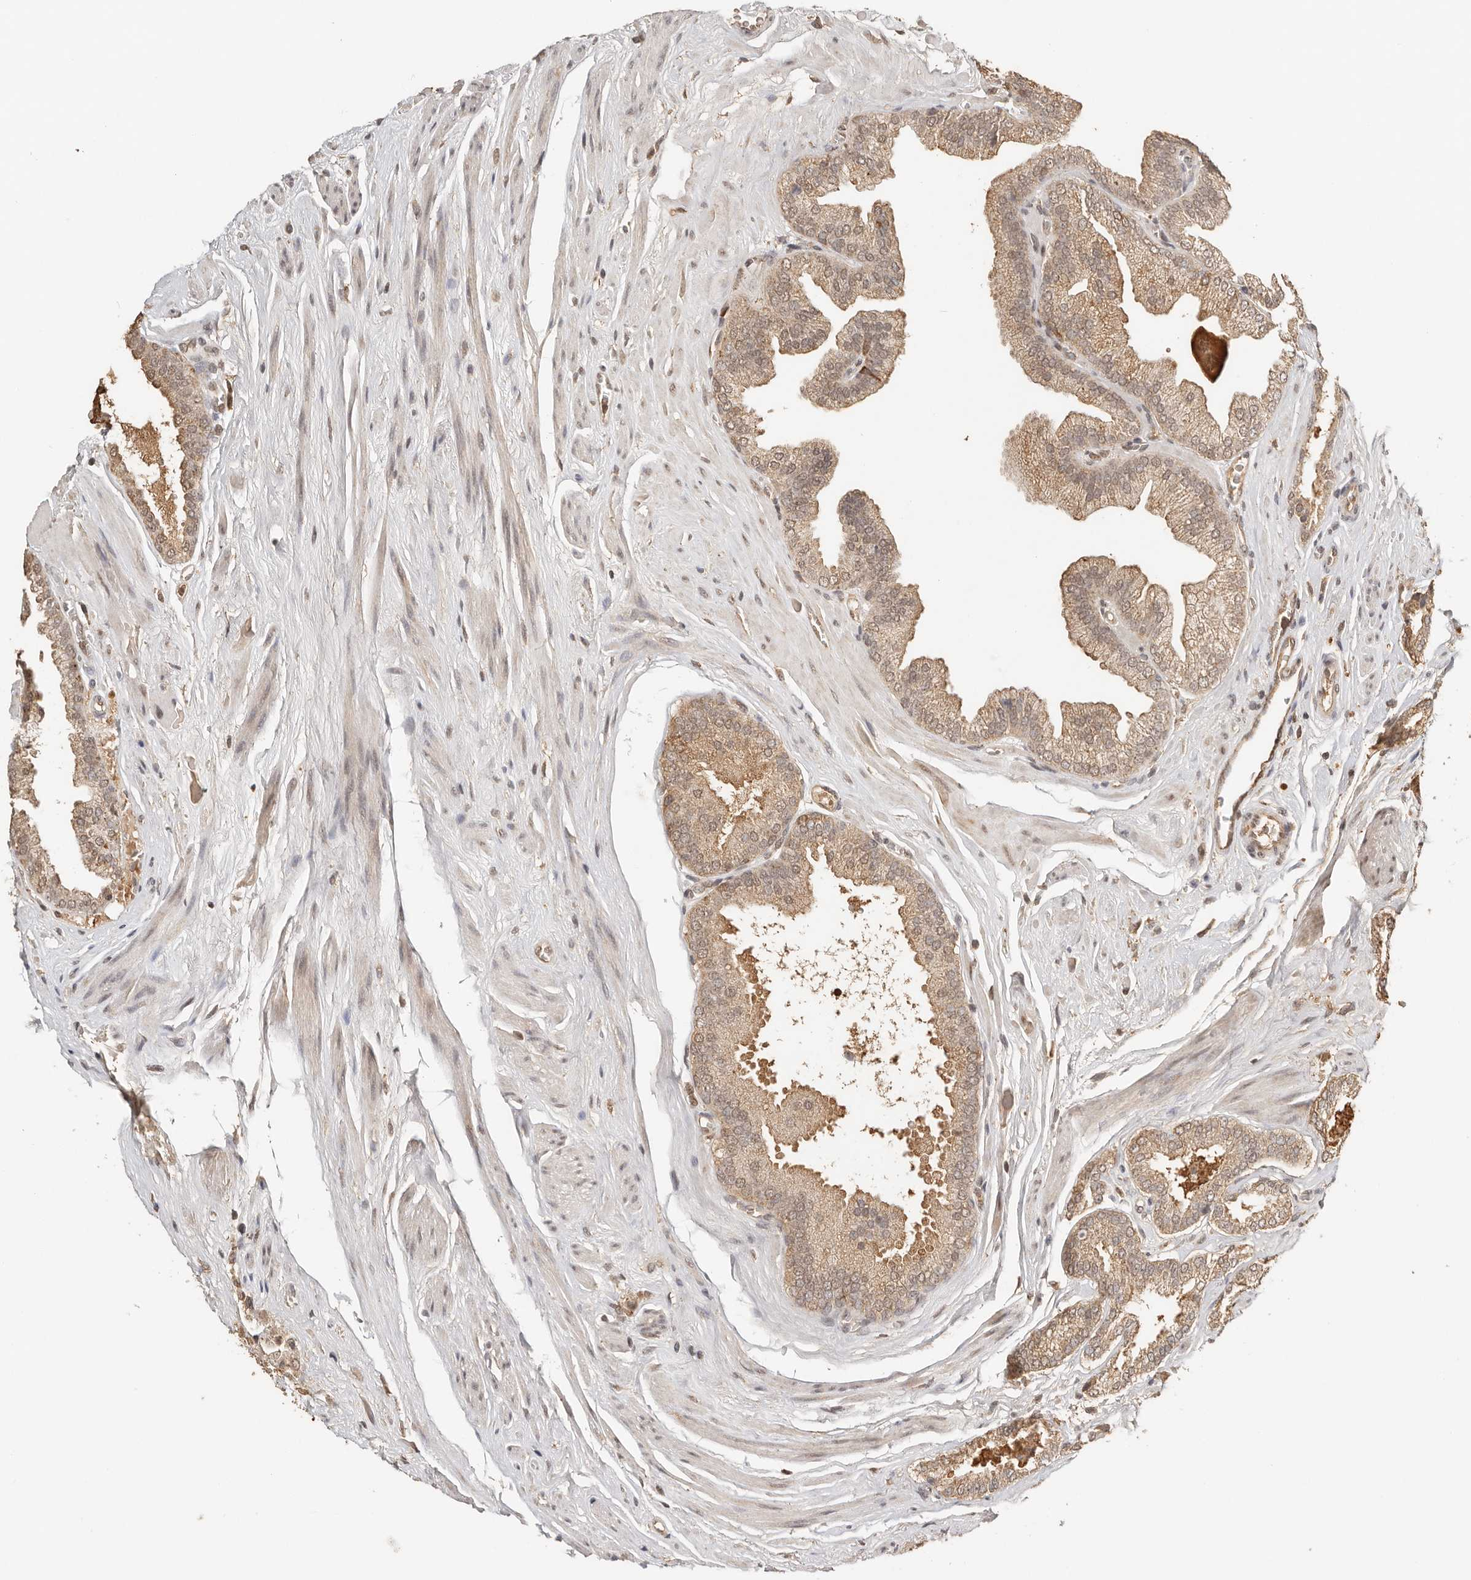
{"staining": {"intensity": "moderate", "quantity": "25%-75%", "location": "cytoplasmic/membranous"}, "tissue": "prostate cancer", "cell_type": "Tumor cells", "image_type": "cancer", "snomed": [{"axis": "morphology", "description": "Adenocarcinoma, Low grade"}, {"axis": "topography", "description": "Prostate"}], "caption": "This is an image of IHC staining of prostate cancer, which shows moderate positivity in the cytoplasmic/membranous of tumor cells.", "gene": "SEC14L1", "patient": {"sex": "male", "age": 62}}